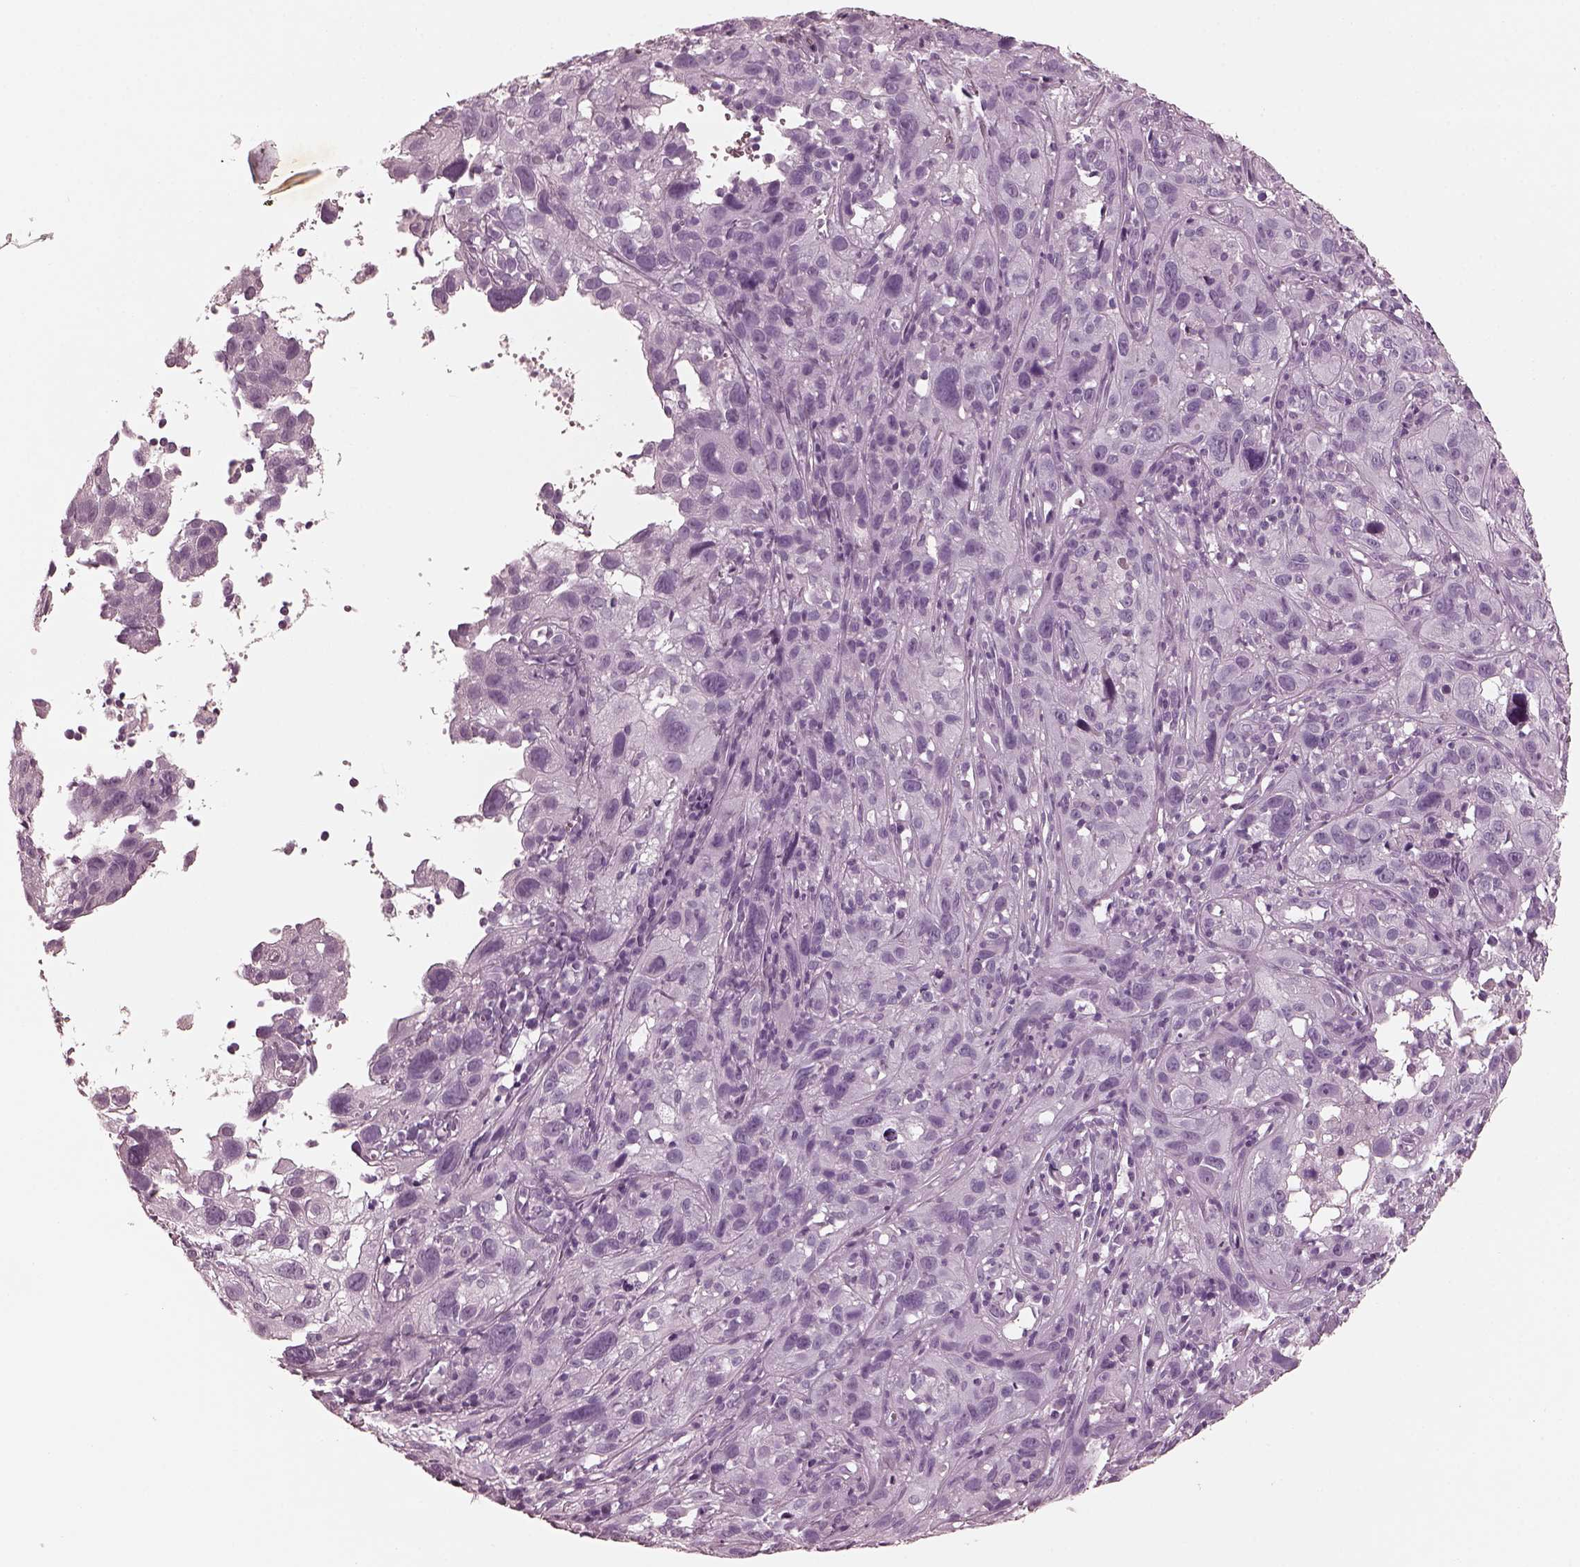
{"staining": {"intensity": "negative", "quantity": "none", "location": "none"}, "tissue": "cervical cancer", "cell_type": "Tumor cells", "image_type": "cancer", "snomed": [{"axis": "morphology", "description": "Squamous cell carcinoma, NOS"}, {"axis": "topography", "description": "Cervix"}], "caption": "Histopathology image shows no significant protein staining in tumor cells of cervical cancer (squamous cell carcinoma).", "gene": "FABP9", "patient": {"sex": "female", "age": 37}}